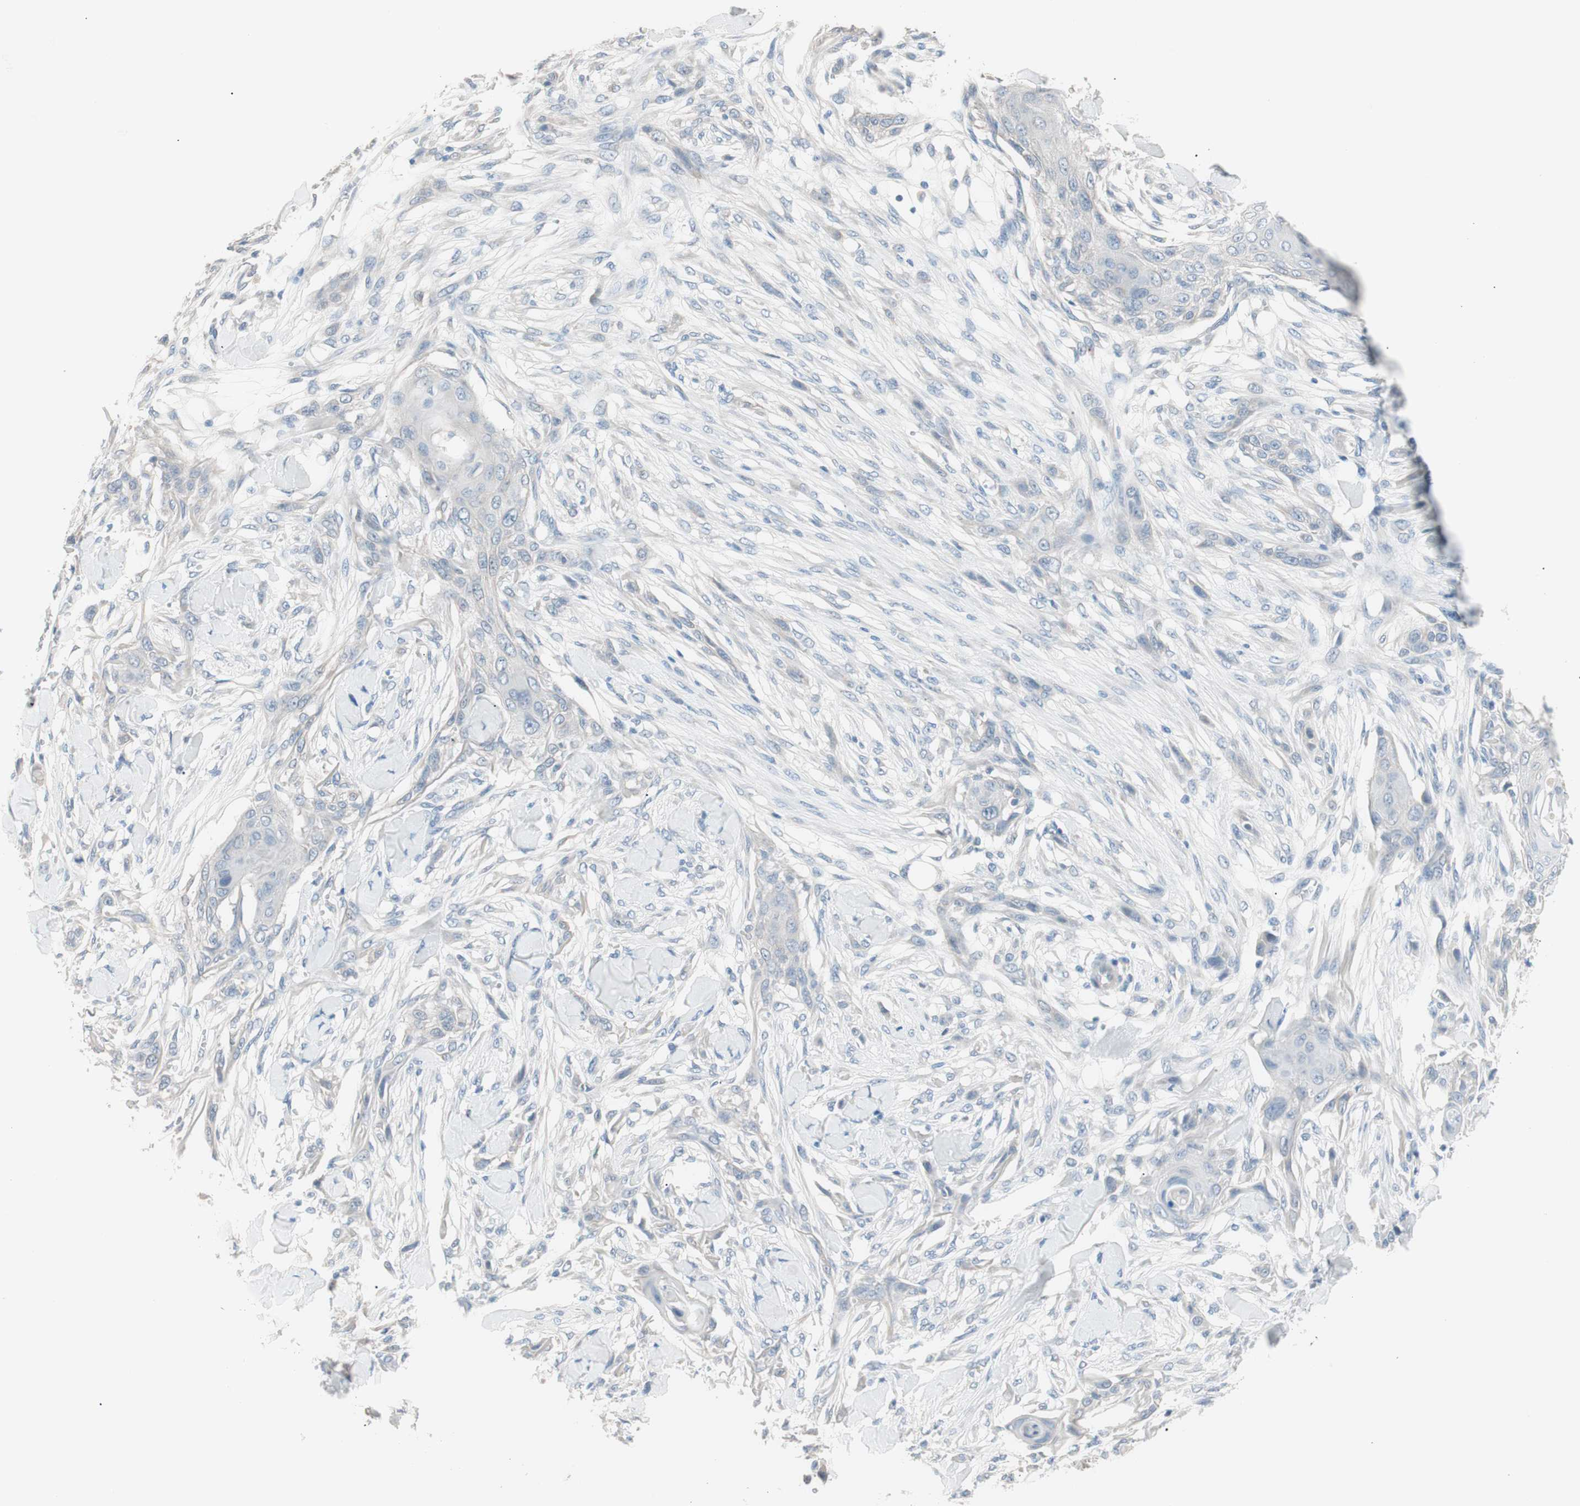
{"staining": {"intensity": "negative", "quantity": "none", "location": "none"}, "tissue": "skin cancer", "cell_type": "Tumor cells", "image_type": "cancer", "snomed": [{"axis": "morphology", "description": "Squamous cell carcinoma, NOS"}, {"axis": "topography", "description": "Skin"}], "caption": "A histopathology image of skin cancer stained for a protein demonstrates no brown staining in tumor cells.", "gene": "VIL1", "patient": {"sex": "female", "age": 59}}